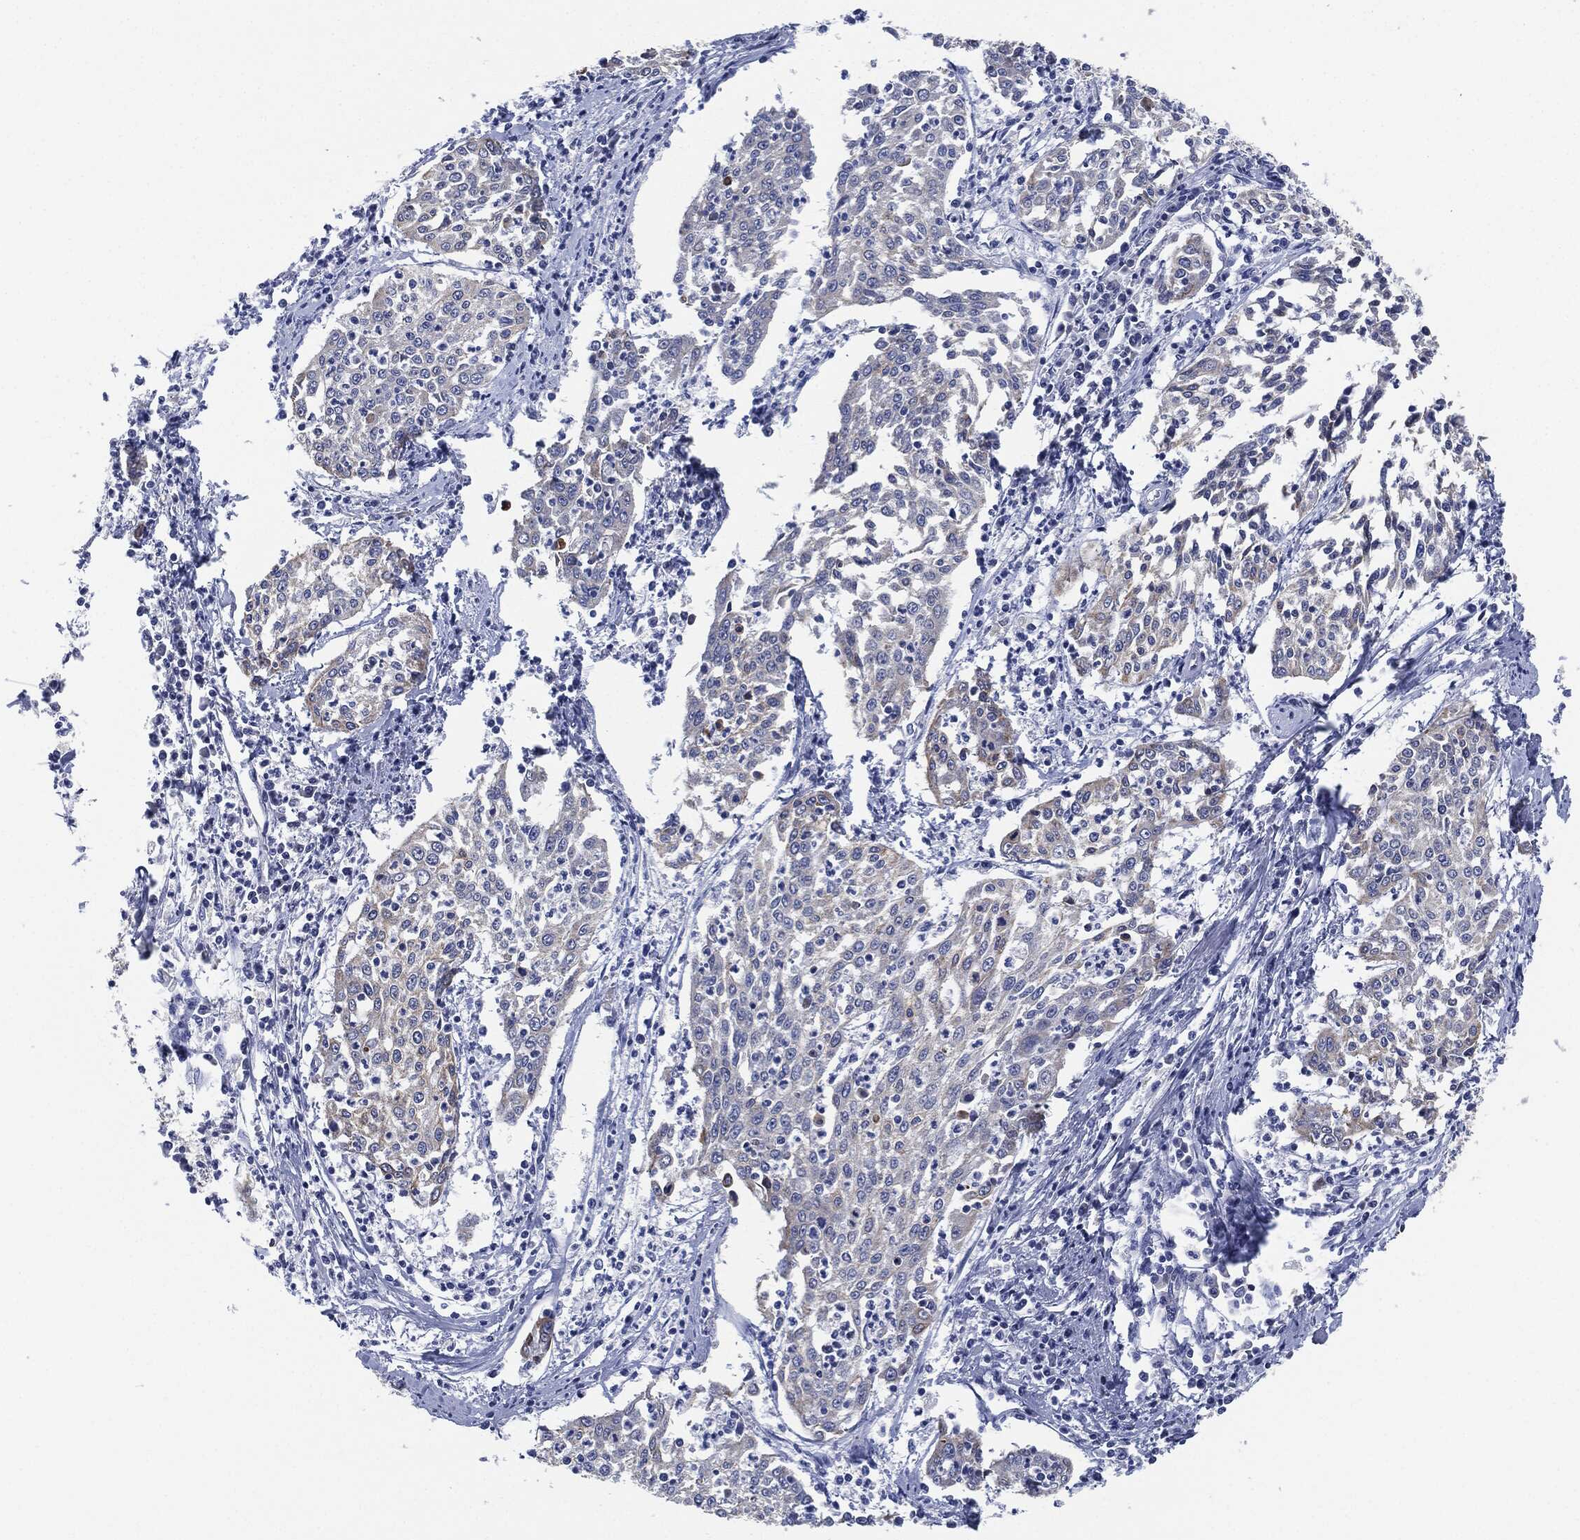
{"staining": {"intensity": "negative", "quantity": "none", "location": "none"}, "tissue": "cervical cancer", "cell_type": "Tumor cells", "image_type": "cancer", "snomed": [{"axis": "morphology", "description": "Squamous cell carcinoma, NOS"}, {"axis": "topography", "description": "Cervix"}], "caption": "Tumor cells show no significant protein expression in squamous cell carcinoma (cervical).", "gene": "SHROOM2", "patient": {"sex": "female", "age": 41}}